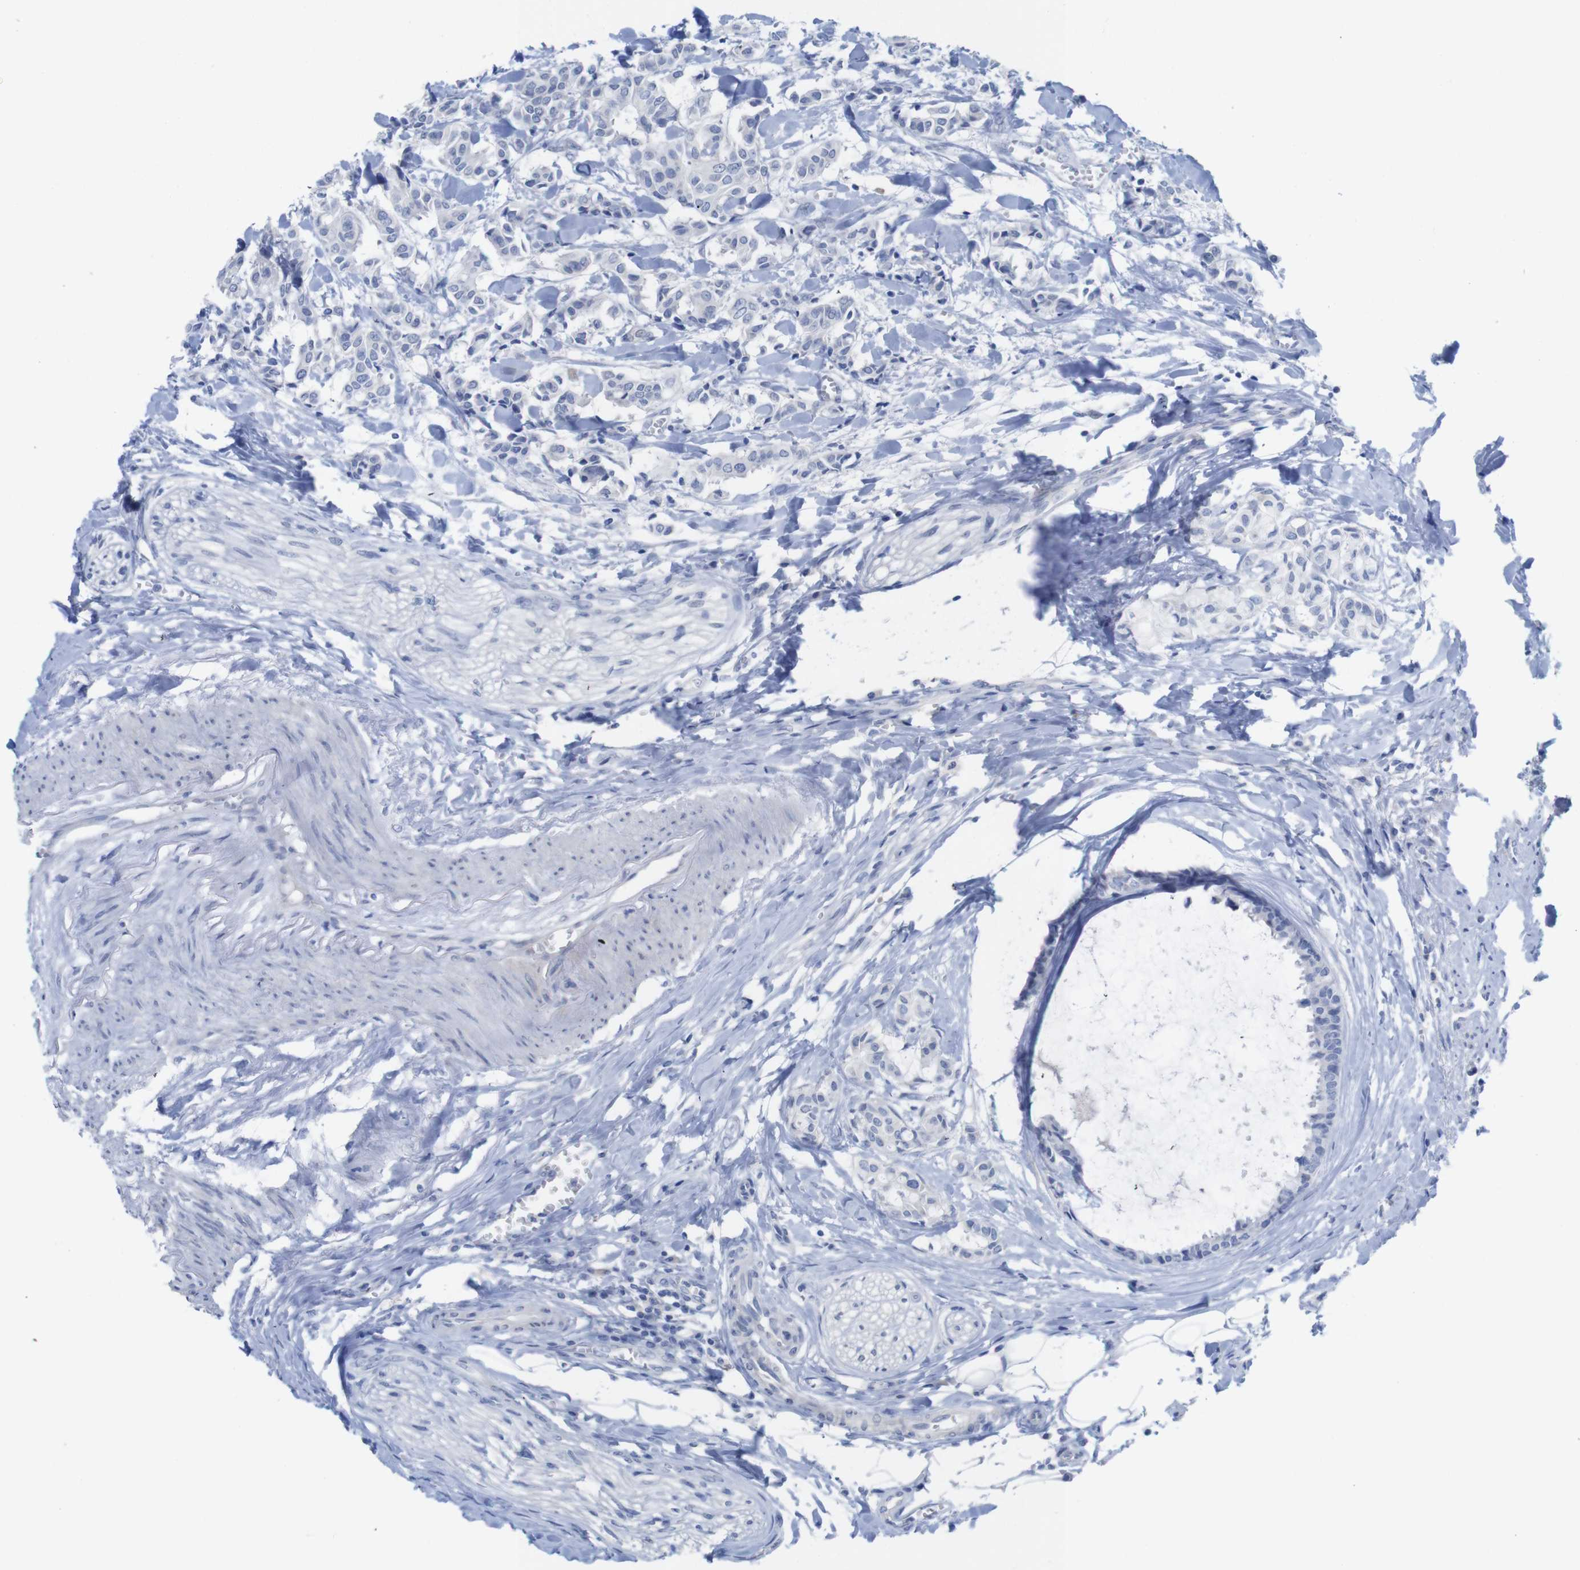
{"staining": {"intensity": "negative", "quantity": "none", "location": "none"}, "tissue": "head and neck cancer", "cell_type": "Tumor cells", "image_type": "cancer", "snomed": [{"axis": "morphology", "description": "Adenocarcinoma, NOS"}, {"axis": "topography", "description": "Salivary gland"}, {"axis": "topography", "description": "Head-Neck"}], "caption": "Head and neck cancer (adenocarcinoma) was stained to show a protein in brown. There is no significant positivity in tumor cells. The staining is performed using DAB brown chromogen with nuclei counter-stained in using hematoxylin.", "gene": "PNMA1", "patient": {"sex": "female", "age": 59}}